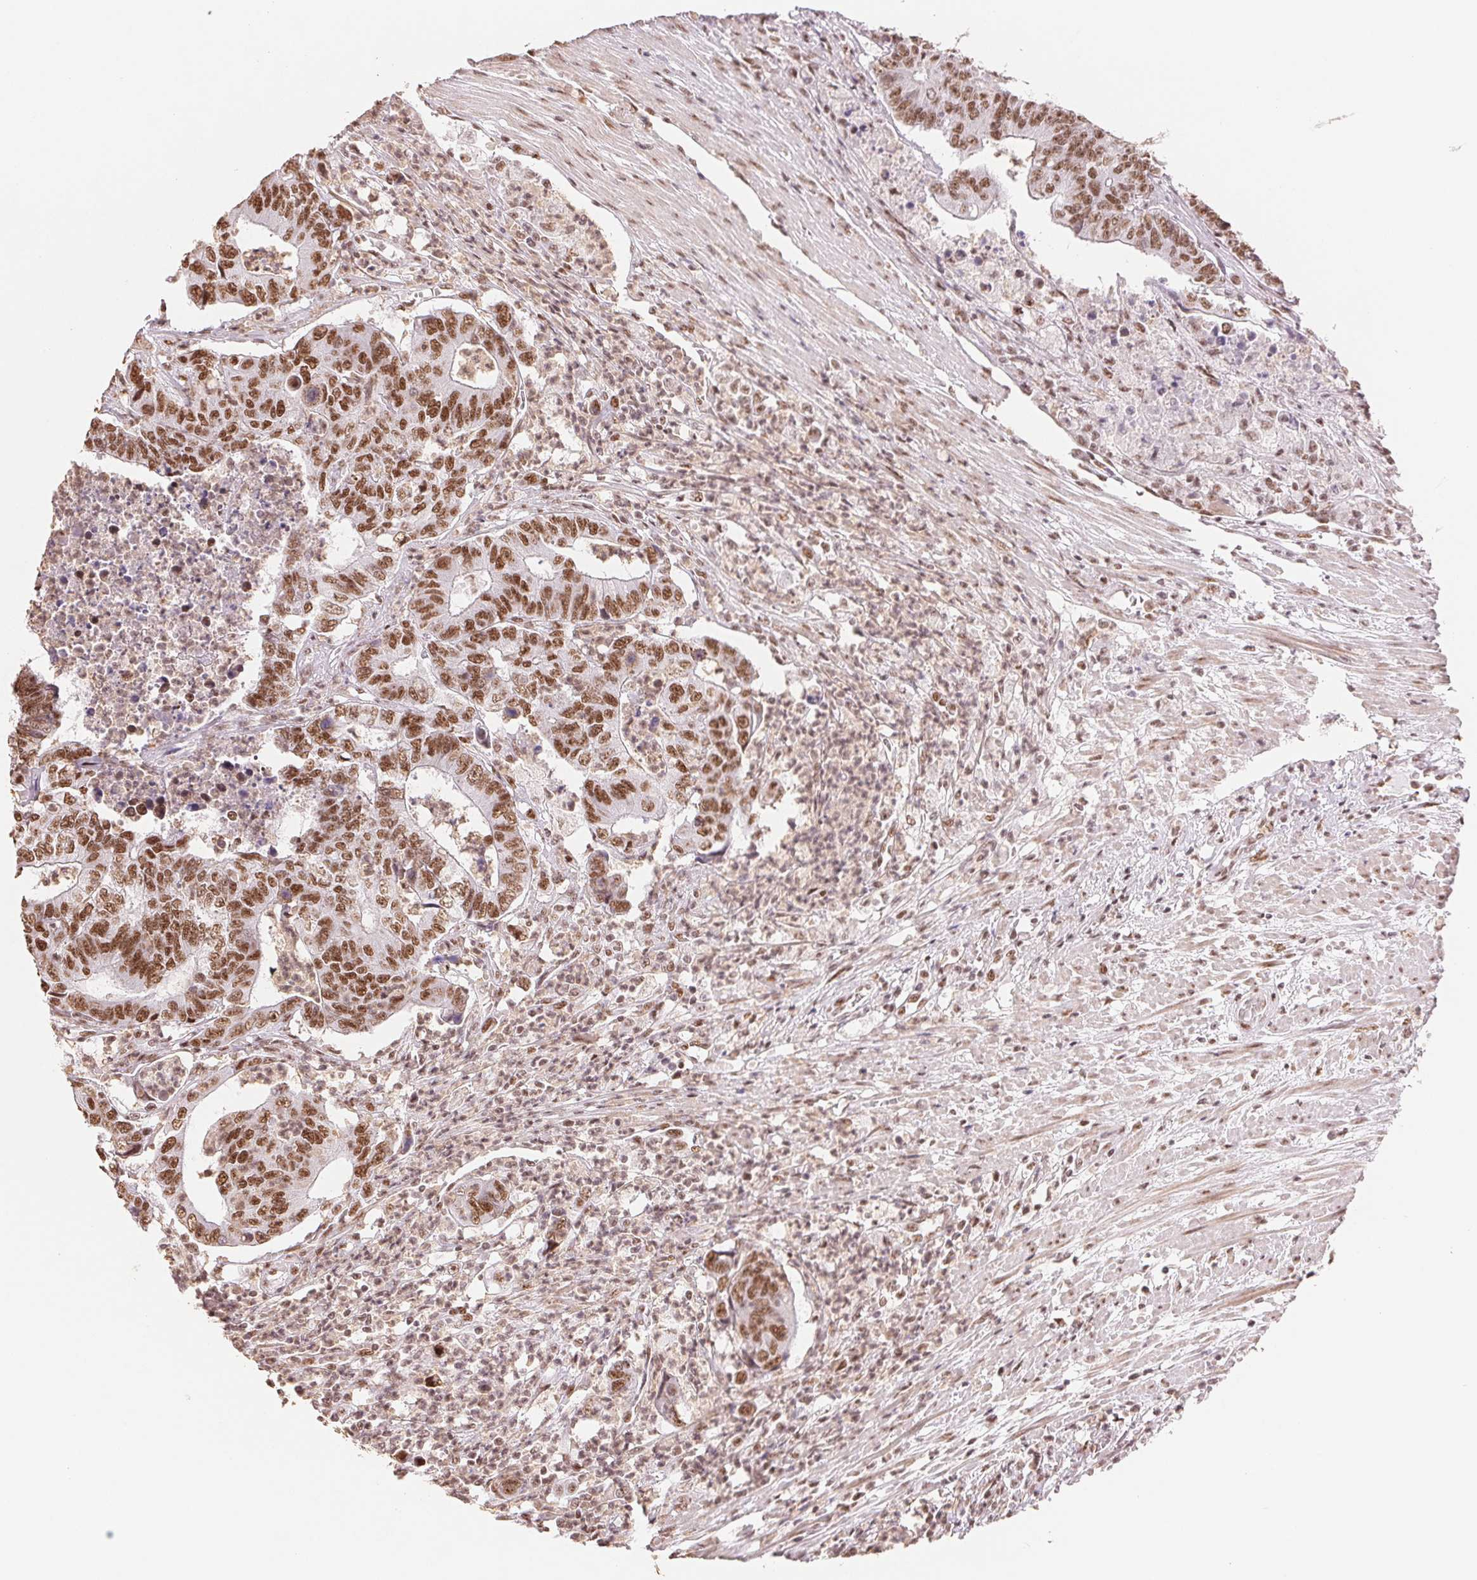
{"staining": {"intensity": "strong", "quantity": ">75%", "location": "nuclear"}, "tissue": "colorectal cancer", "cell_type": "Tumor cells", "image_type": "cancer", "snomed": [{"axis": "morphology", "description": "Adenocarcinoma, NOS"}, {"axis": "topography", "description": "Colon"}], "caption": "Strong nuclear positivity is seen in approximately >75% of tumor cells in colorectal cancer (adenocarcinoma).", "gene": "SREK1", "patient": {"sex": "female", "age": 48}}